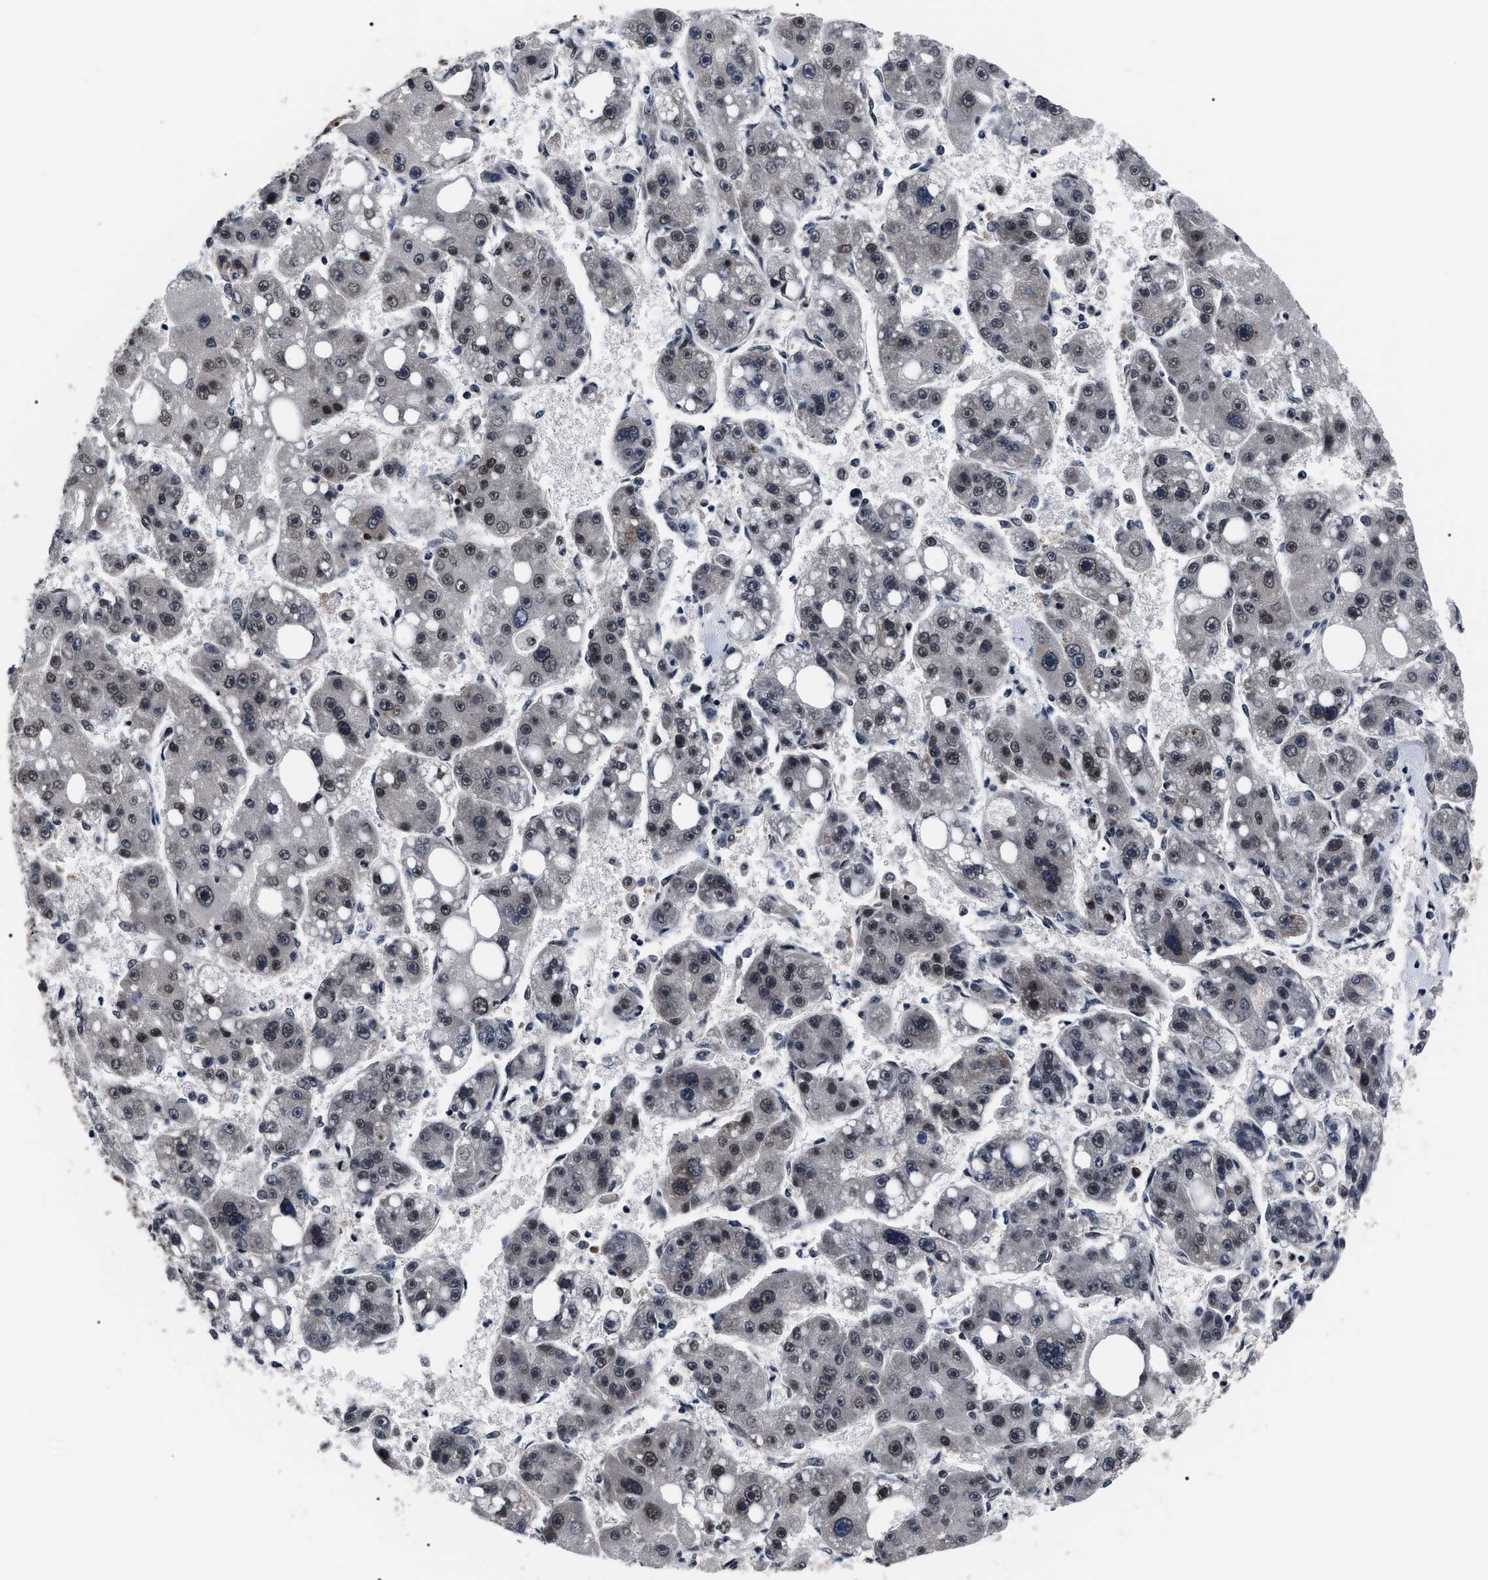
{"staining": {"intensity": "weak", "quantity": "25%-75%", "location": "nuclear"}, "tissue": "liver cancer", "cell_type": "Tumor cells", "image_type": "cancer", "snomed": [{"axis": "morphology", "description": "Carcinoma, Hepatocellular, NOS"}, {"axis": "topography", "description": "Liver"}], "caption": "Hepatocellular carcinoma (liver) stained with DAB (3,3'-diaminobenzidine) IHC exhibits low levels of weak nuclear expression in approximately 25%-75% of tumor cells.", "gene": "CSNK2A1", "patient": {"sex": "female", "age": 61}}